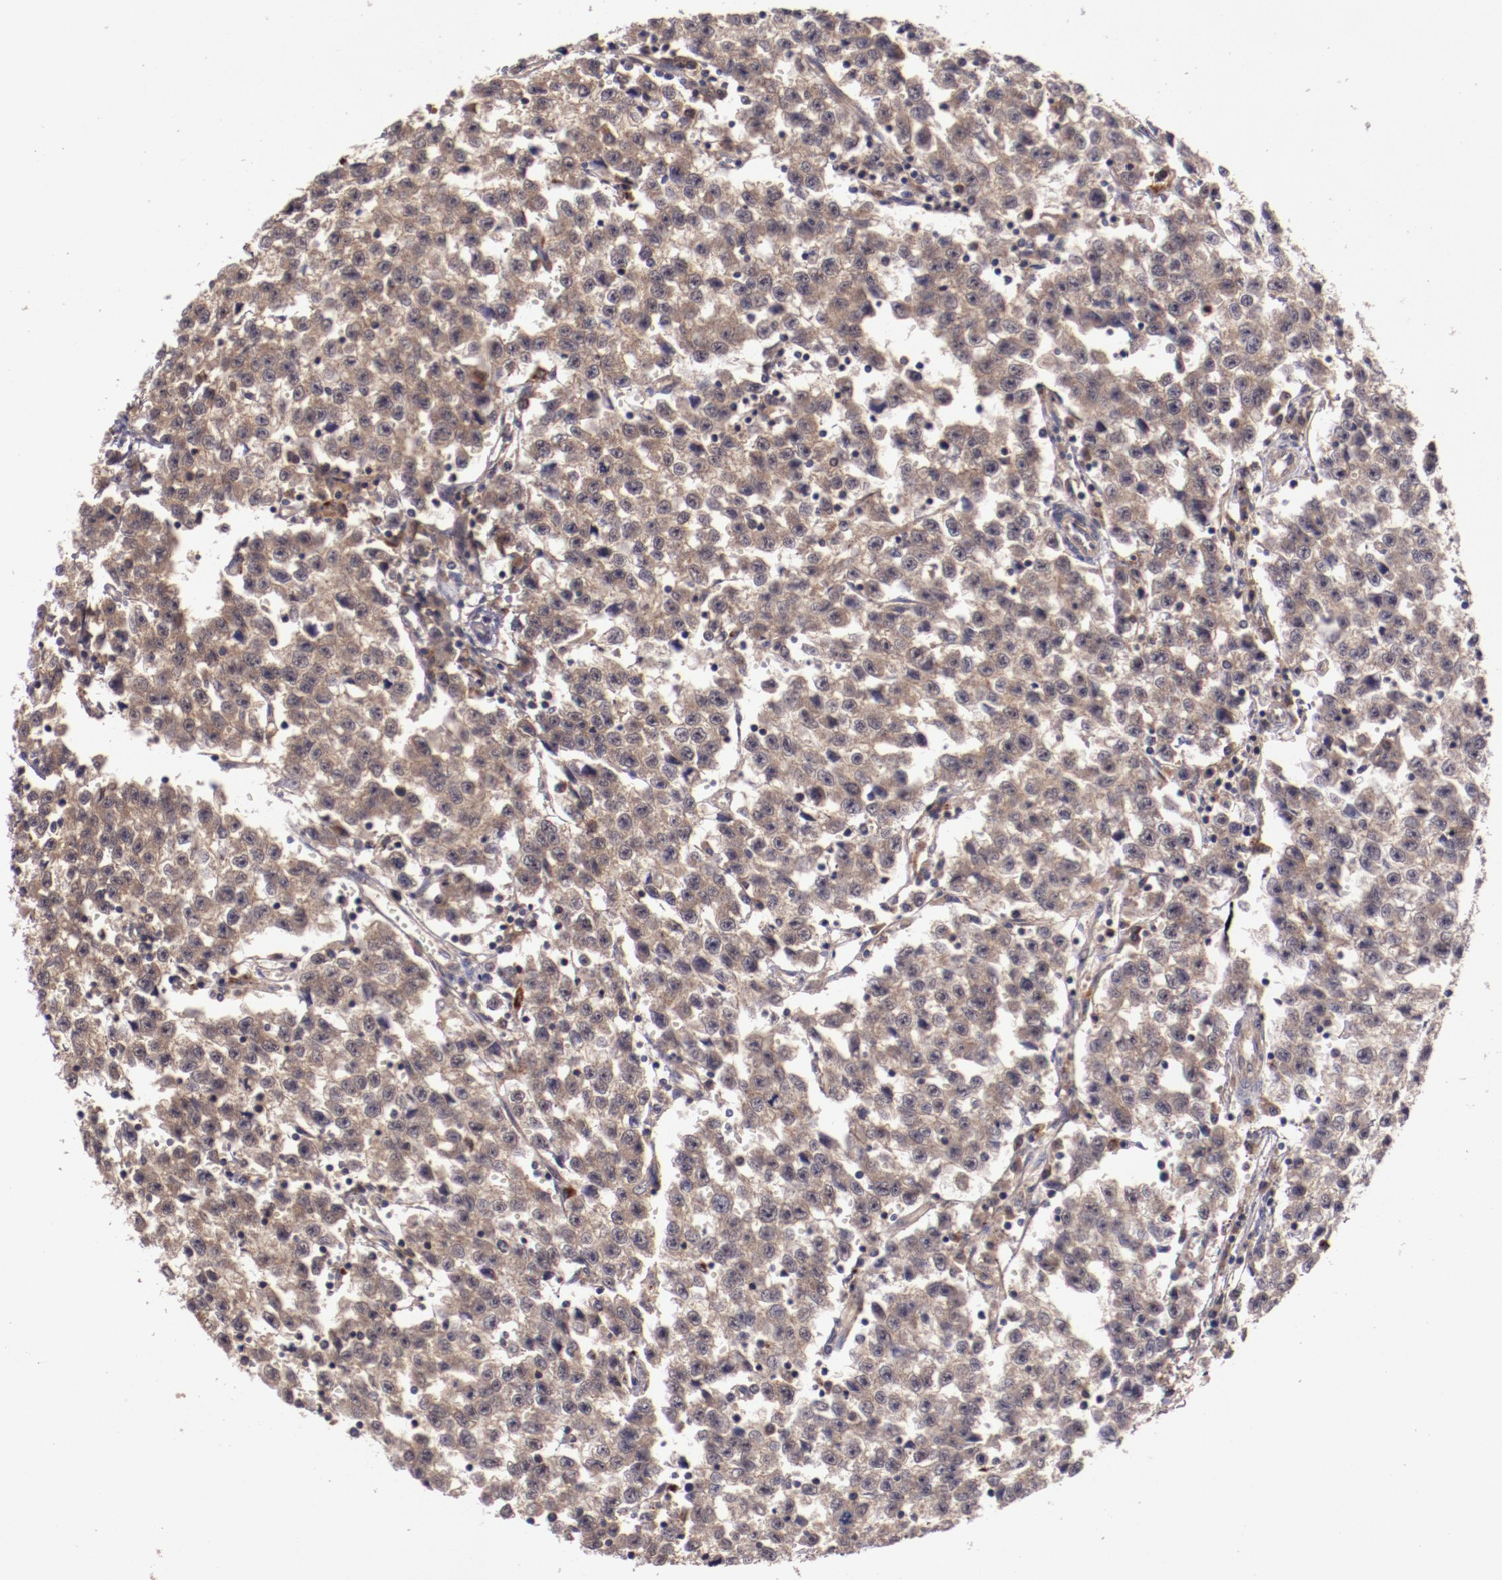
{"staining": {"intensity": "weak", "quantity": ">75%", "location": "cytoplasmic/membranous"}, "tissue": "testis cancer", "cell_type": "Tumor cells", "image_type": "cancer", "snomed": [{"axis": "morphology", "description": "Seminoma, NOS"}, {"axis": "topography", "description": "Testis"}], "caption": "Immunohistochemical staining of seminoma (testis) displays weak cytoplasmic/membranous protein positivity in about >75% of tumor cells. (DAB IHC, brown staining for protein, blue staining for nuclei).", "gene": "FTSJ1", "patient": {"sex": "male", "age": 35}}